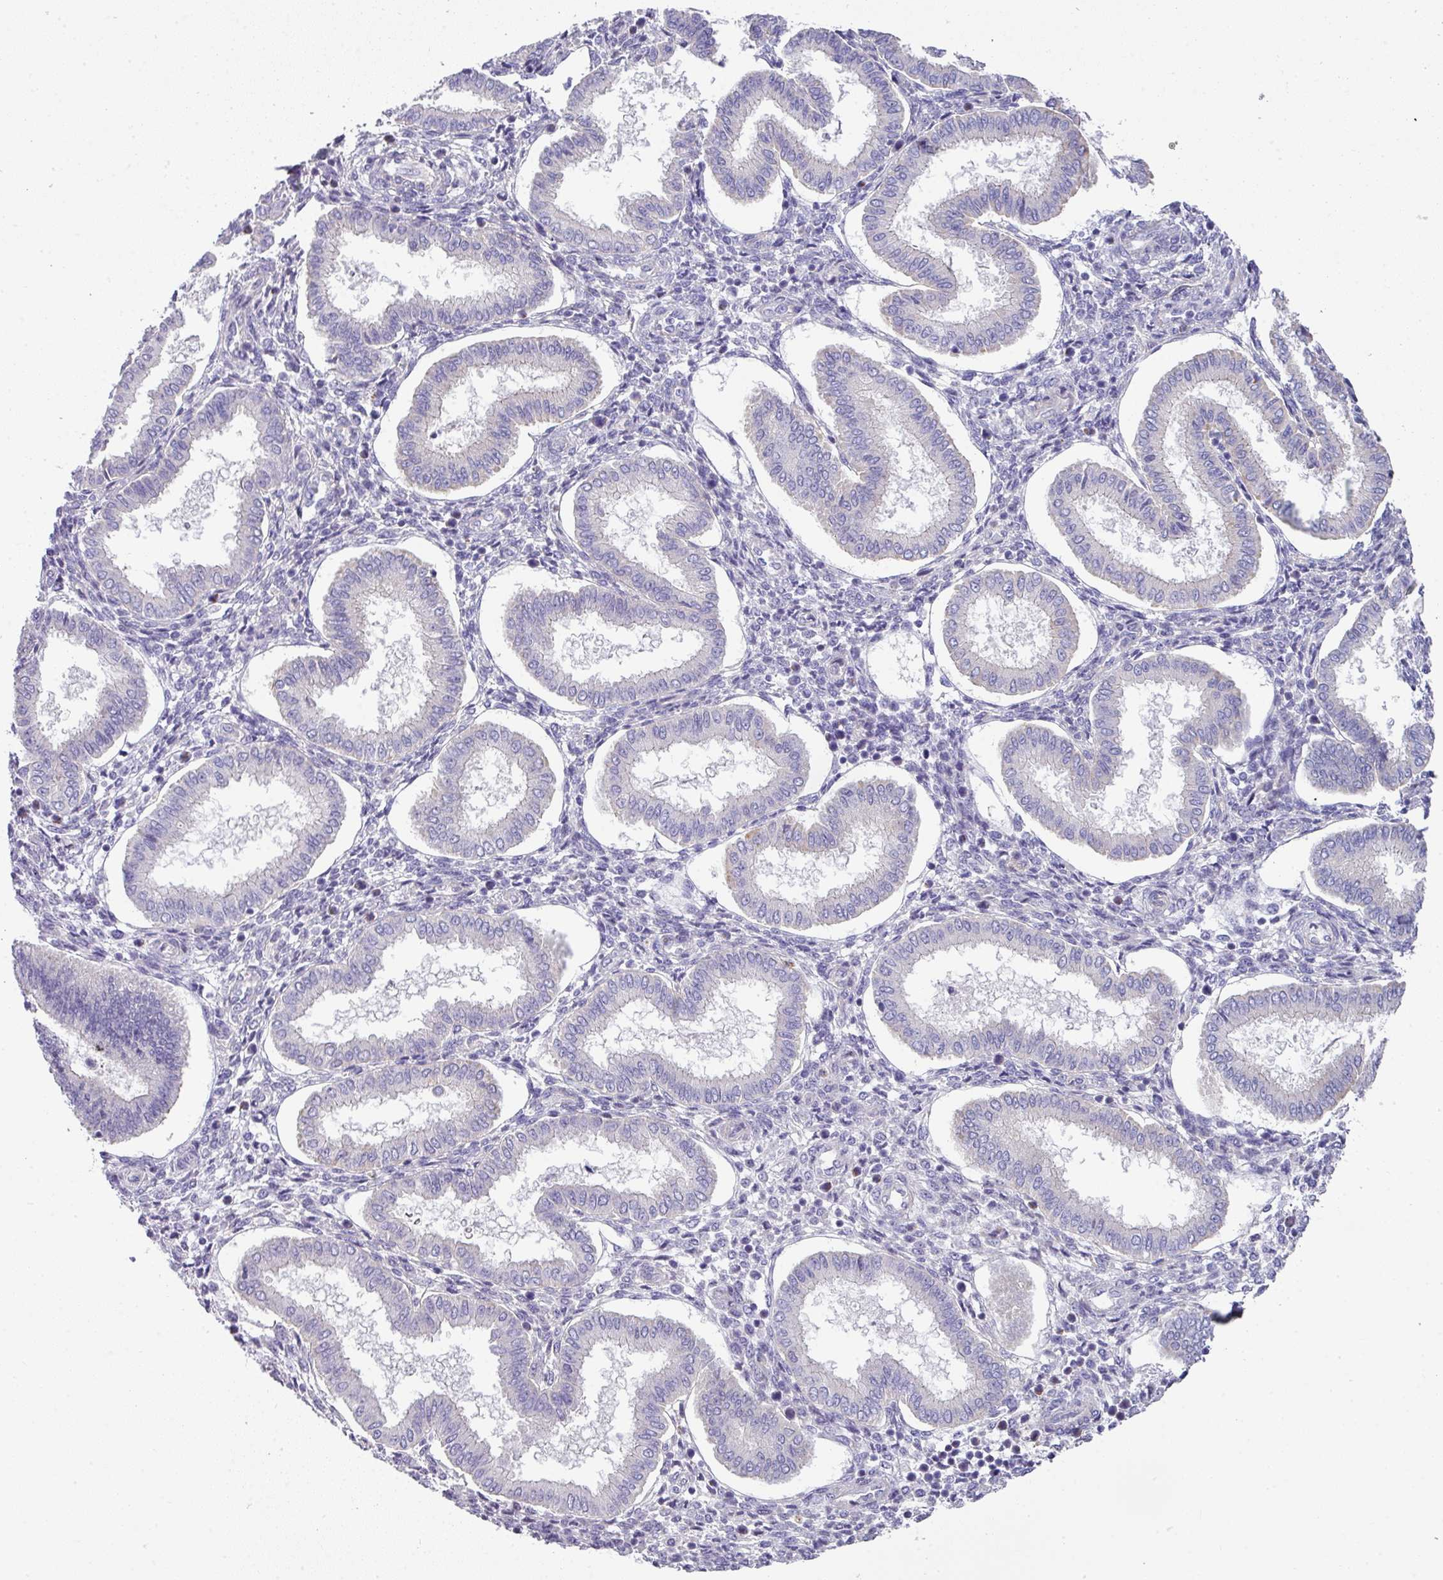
{"staining": {"intensity": "negative", "quantity": "none", "location": "none"}, "tissue": "endometrium", "cell_type": "Cells in endometrial stroma", "image_type": "normal", "snomed": [{"axis": "morphology", "description": "Normal tissue, NOS"}, {"axis": "topography", "description": "Endometrium"}], "caption": "Histopathology image shows no protein positivity in cells in endometrial stroma of normal endometrium.", "gene": "PALS2", "patient": {"sex": "female", "age": 24}}